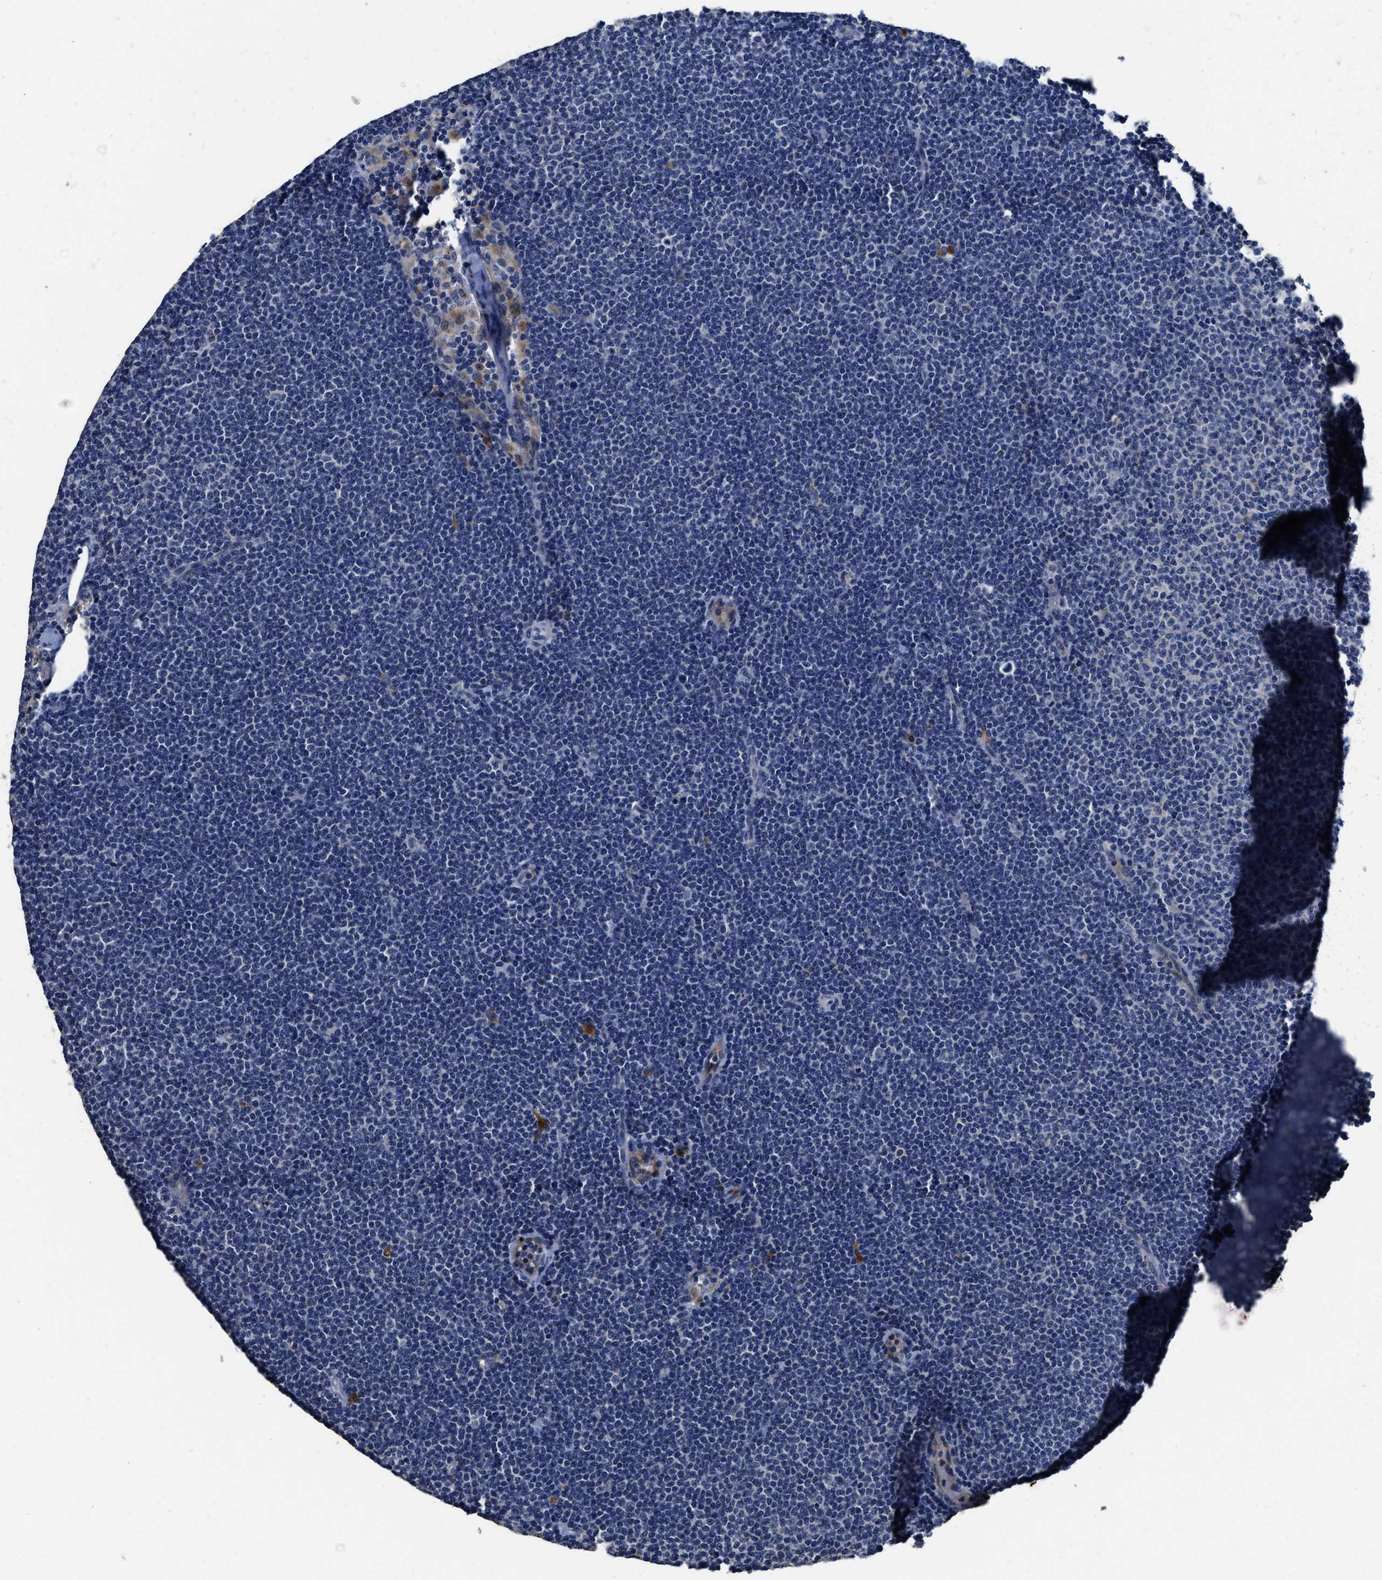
{"staining": {"intensity": "negative", "quantity": "none", "location": "none"}, "tissue": "lymphoma", "cell_type": "Tumor cells", "image_type": "cancer", "snomed": [{"axis": "morphology", "description": "Malignant lymphoma, non-Hodgkin's type, Low grade"}, {"axis": "topography", "description": "Lymph node"}], "caption": "Tumor cells show no significant protein expression in lymphoma.", "gene": "UBR4", "patient": {"sex": "female", "age": 53}}